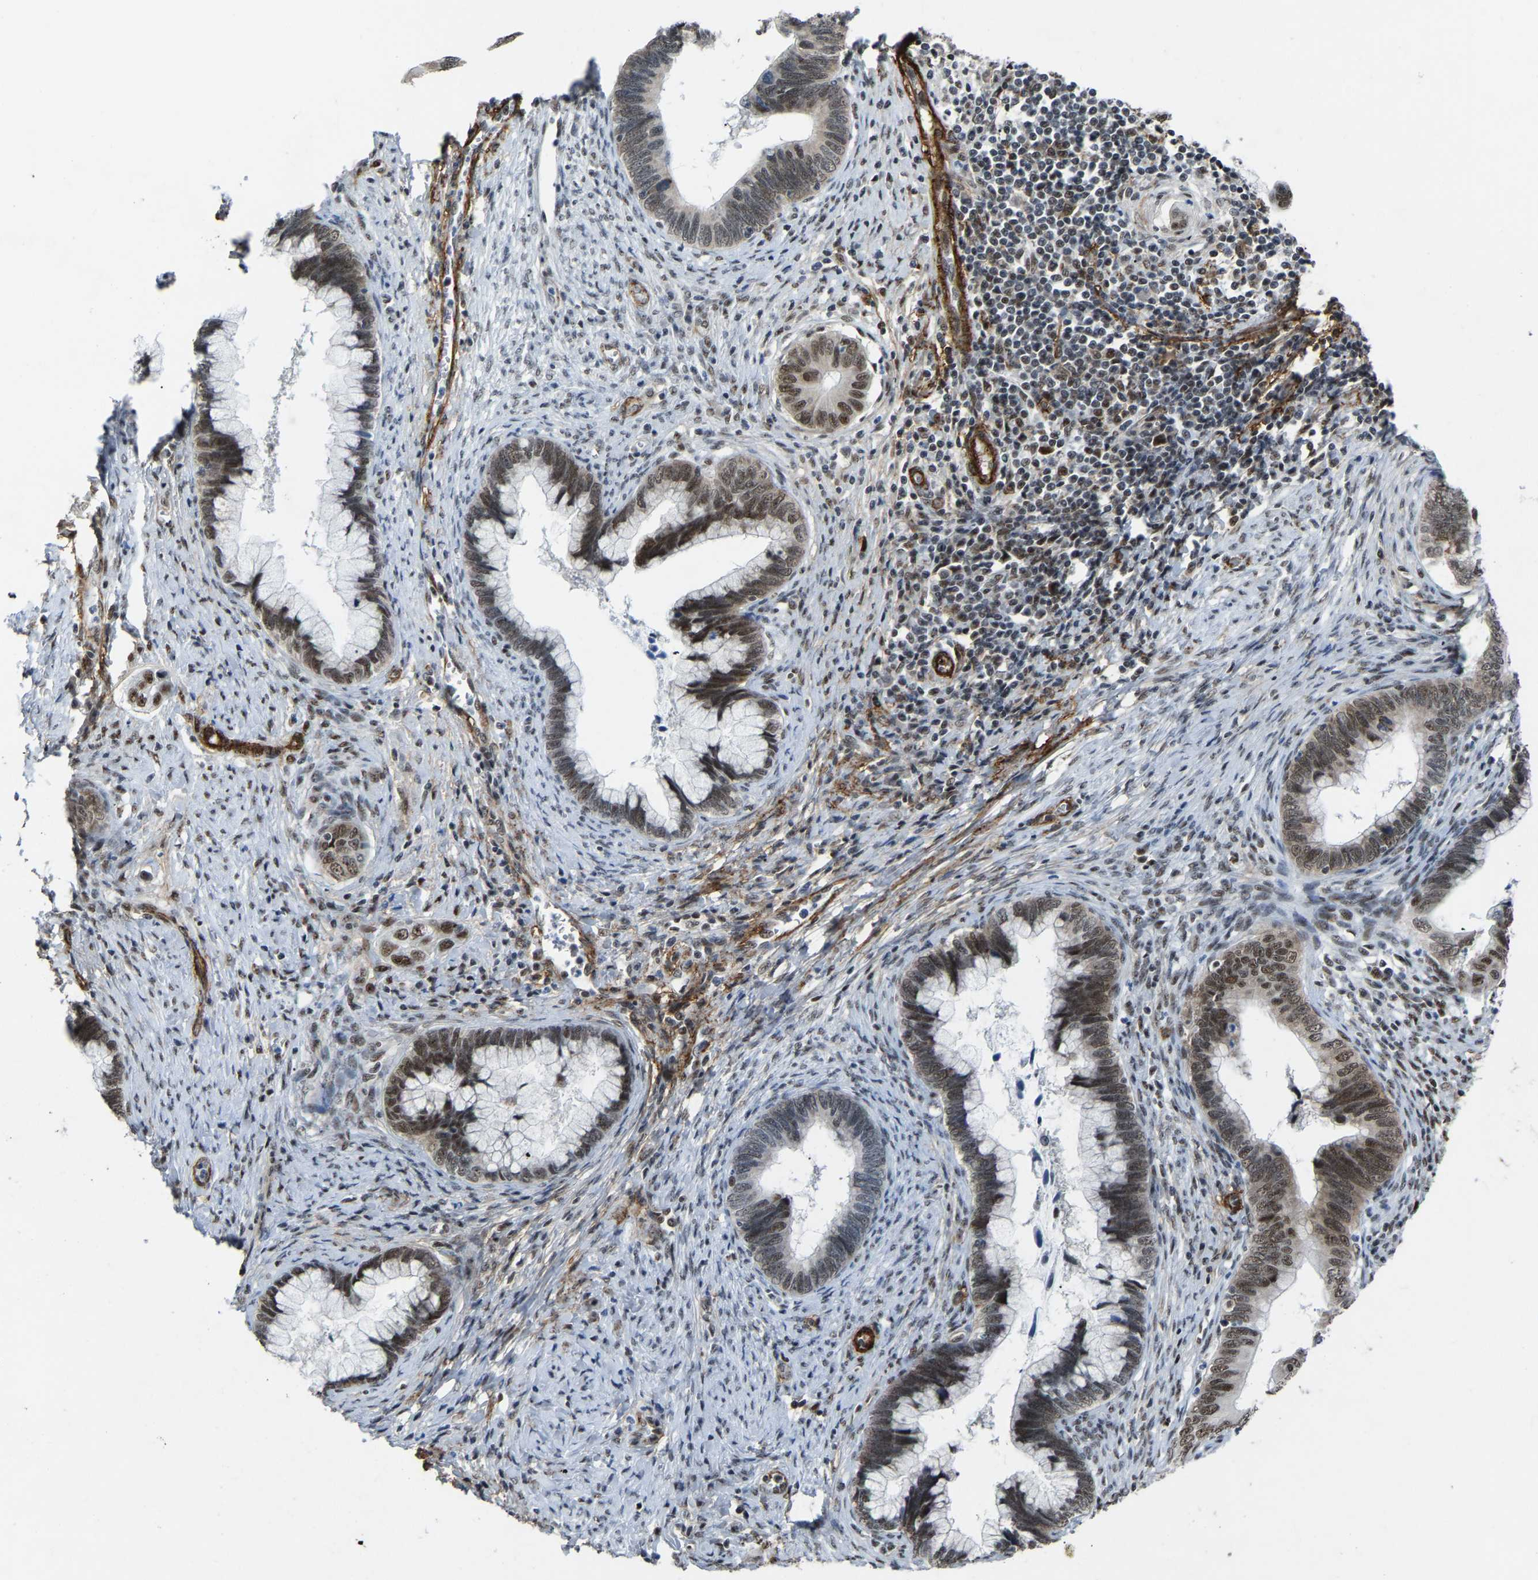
{"staining": {"intensity": "strong", "quantity": "25%-75%", "location": "nuclear"}, "tissue": "cervical cancer", "cell_type": "Tumor cells", "image_type": "cancer", "snomed": [{"axis": "morphology", "description": "Adenocarcinoma, NOS"}, {"axis": "topography", "description": "Cervix"}], "caption": "Adenocarcinoma (cervical) tissue exhibits strong nuclear staining in about 25%-75% of tumor cells, visualized by immunohistochemistry.", "gene": "DDX5", "patient": {"sex": "female", "age": 44}}